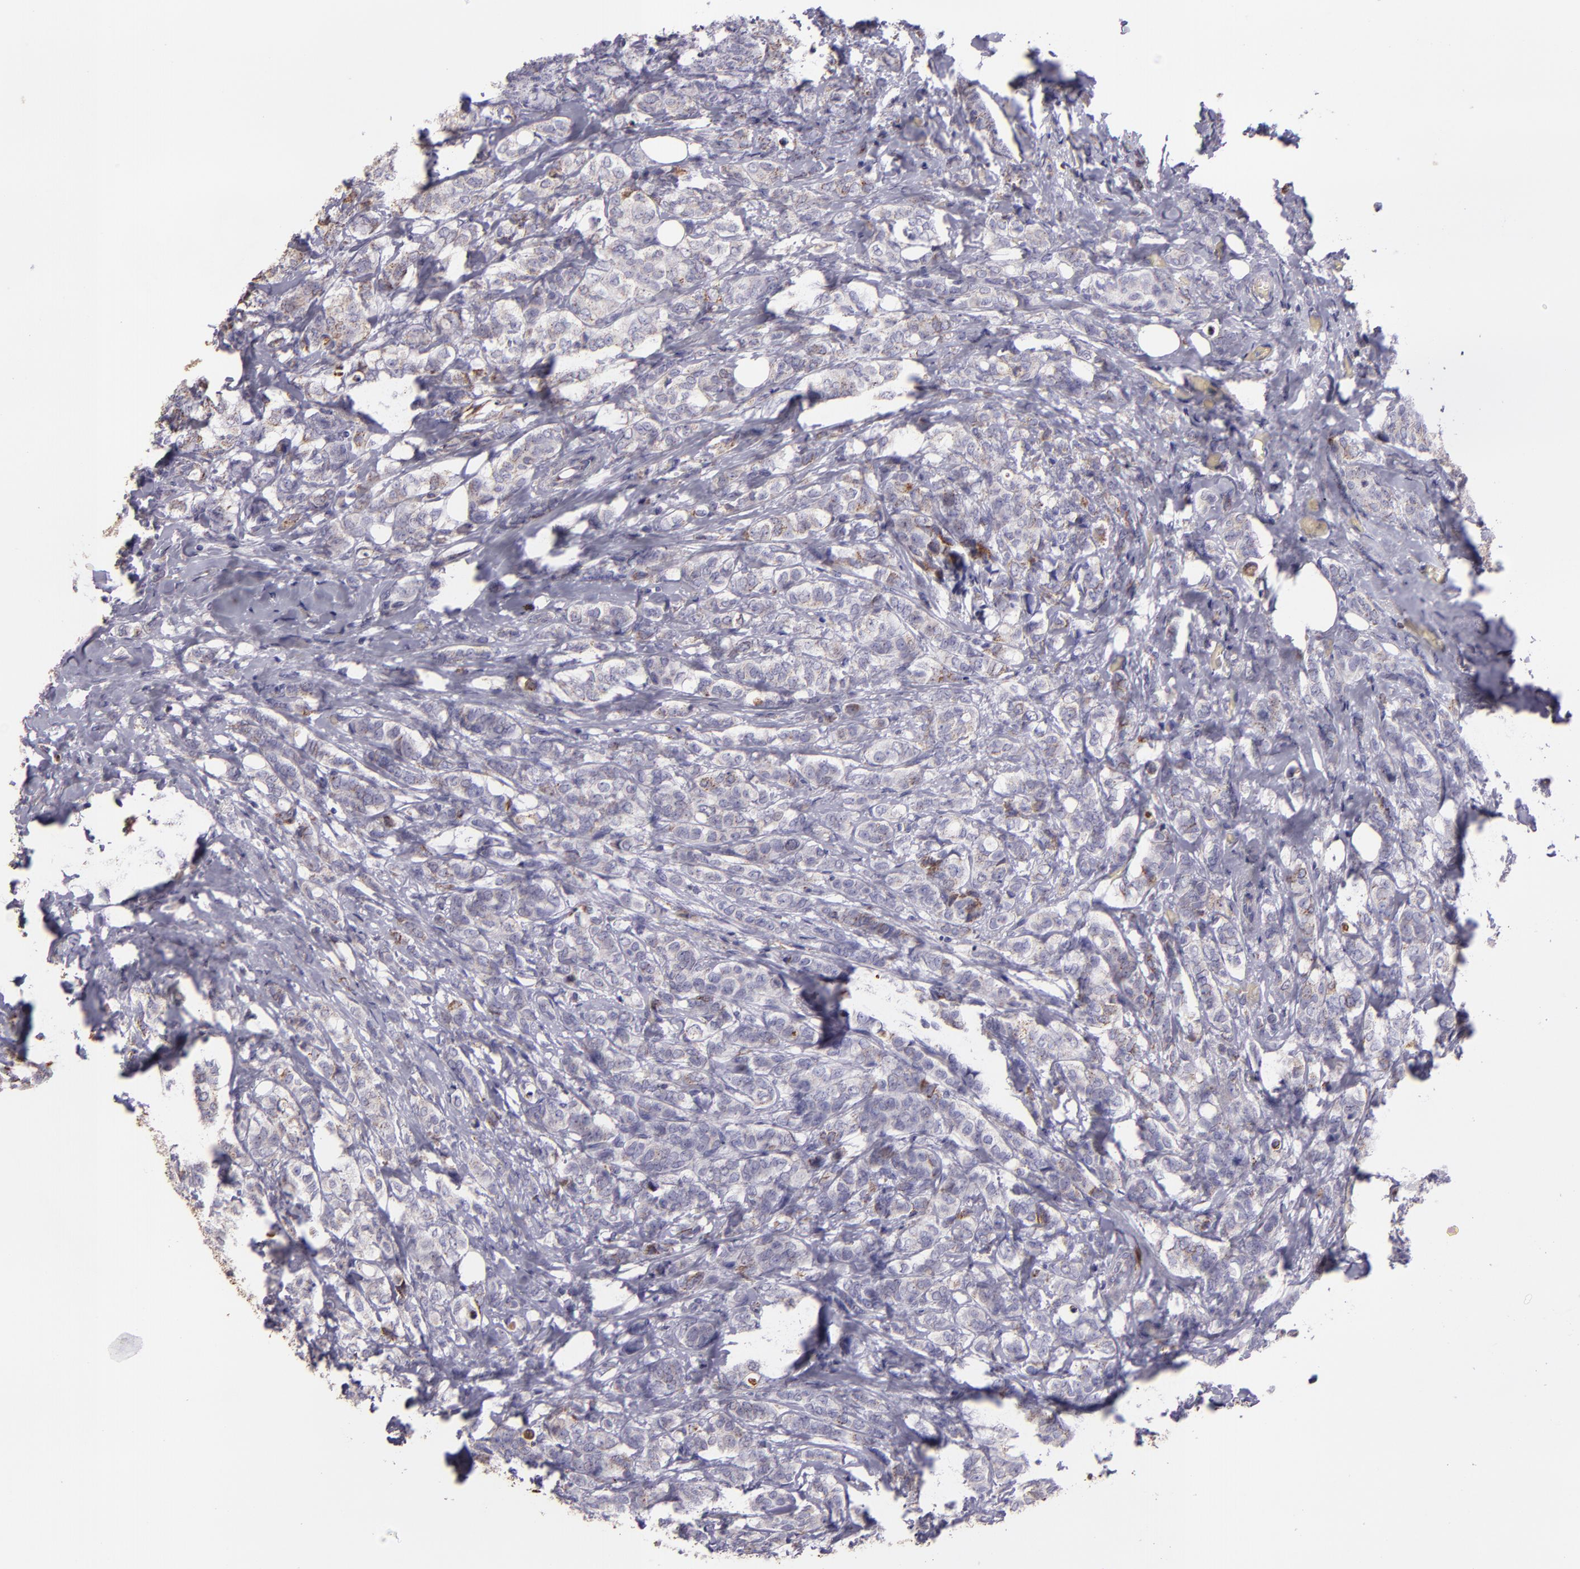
{"staining": {"intensity": "weak", "quantity": "<25%", "location": "cytoplasmic/membranous"}, "tissue": "breast cancer", "cell_type": "Tumor cells", "image_type": "cancer", "snomed": [{"axis": "morphology", "description": "Lobular carcinoma"}, {"axis": "topography", "description": "Breast"}], "caption": "Tumor cells are negative for brown protein staining in lobular carcinoma (breast).", "gene": "HSPD1", "patient": {"sex": "female", "age": 60}}